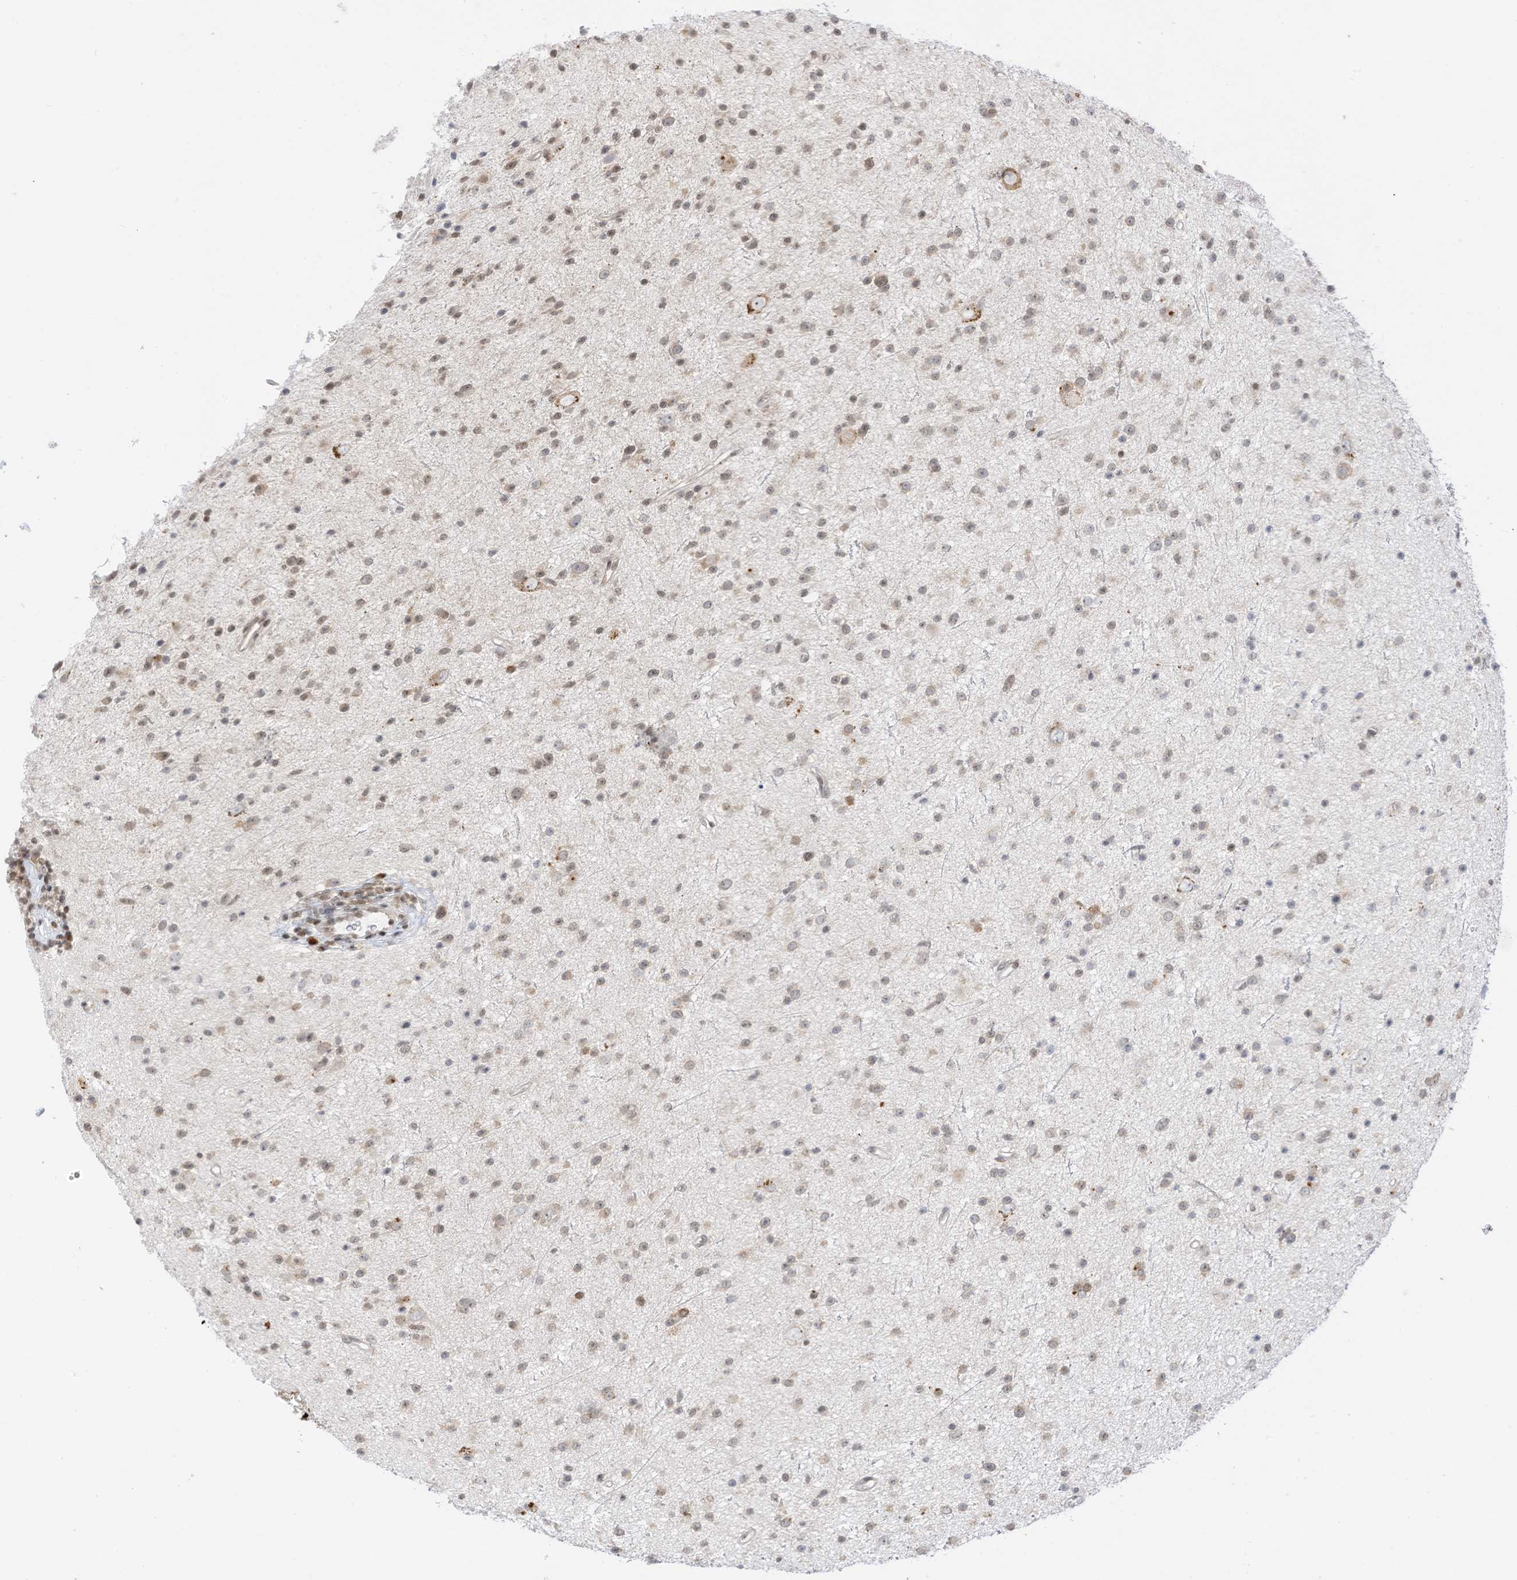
{"staining": {"intensity": "negative", "quantity": "none", "location": "none"}, "tissue": "glioma", "cell_type": "Tumor cells", "image_type": "cancer", "snomed": [{"axis": "morphology", "description": "Glioma, malignant, Low grade"}, {"axis": "topography", "description": "Cerebral cortex"}], "caption": "Immunohistochemistry (IHC) photomicrograph of glioma stained for a protein (brown), which reveals no positivity in tumor cells.", "gene": "EDF1", "patient": {"sex": "female", "age": 39}}